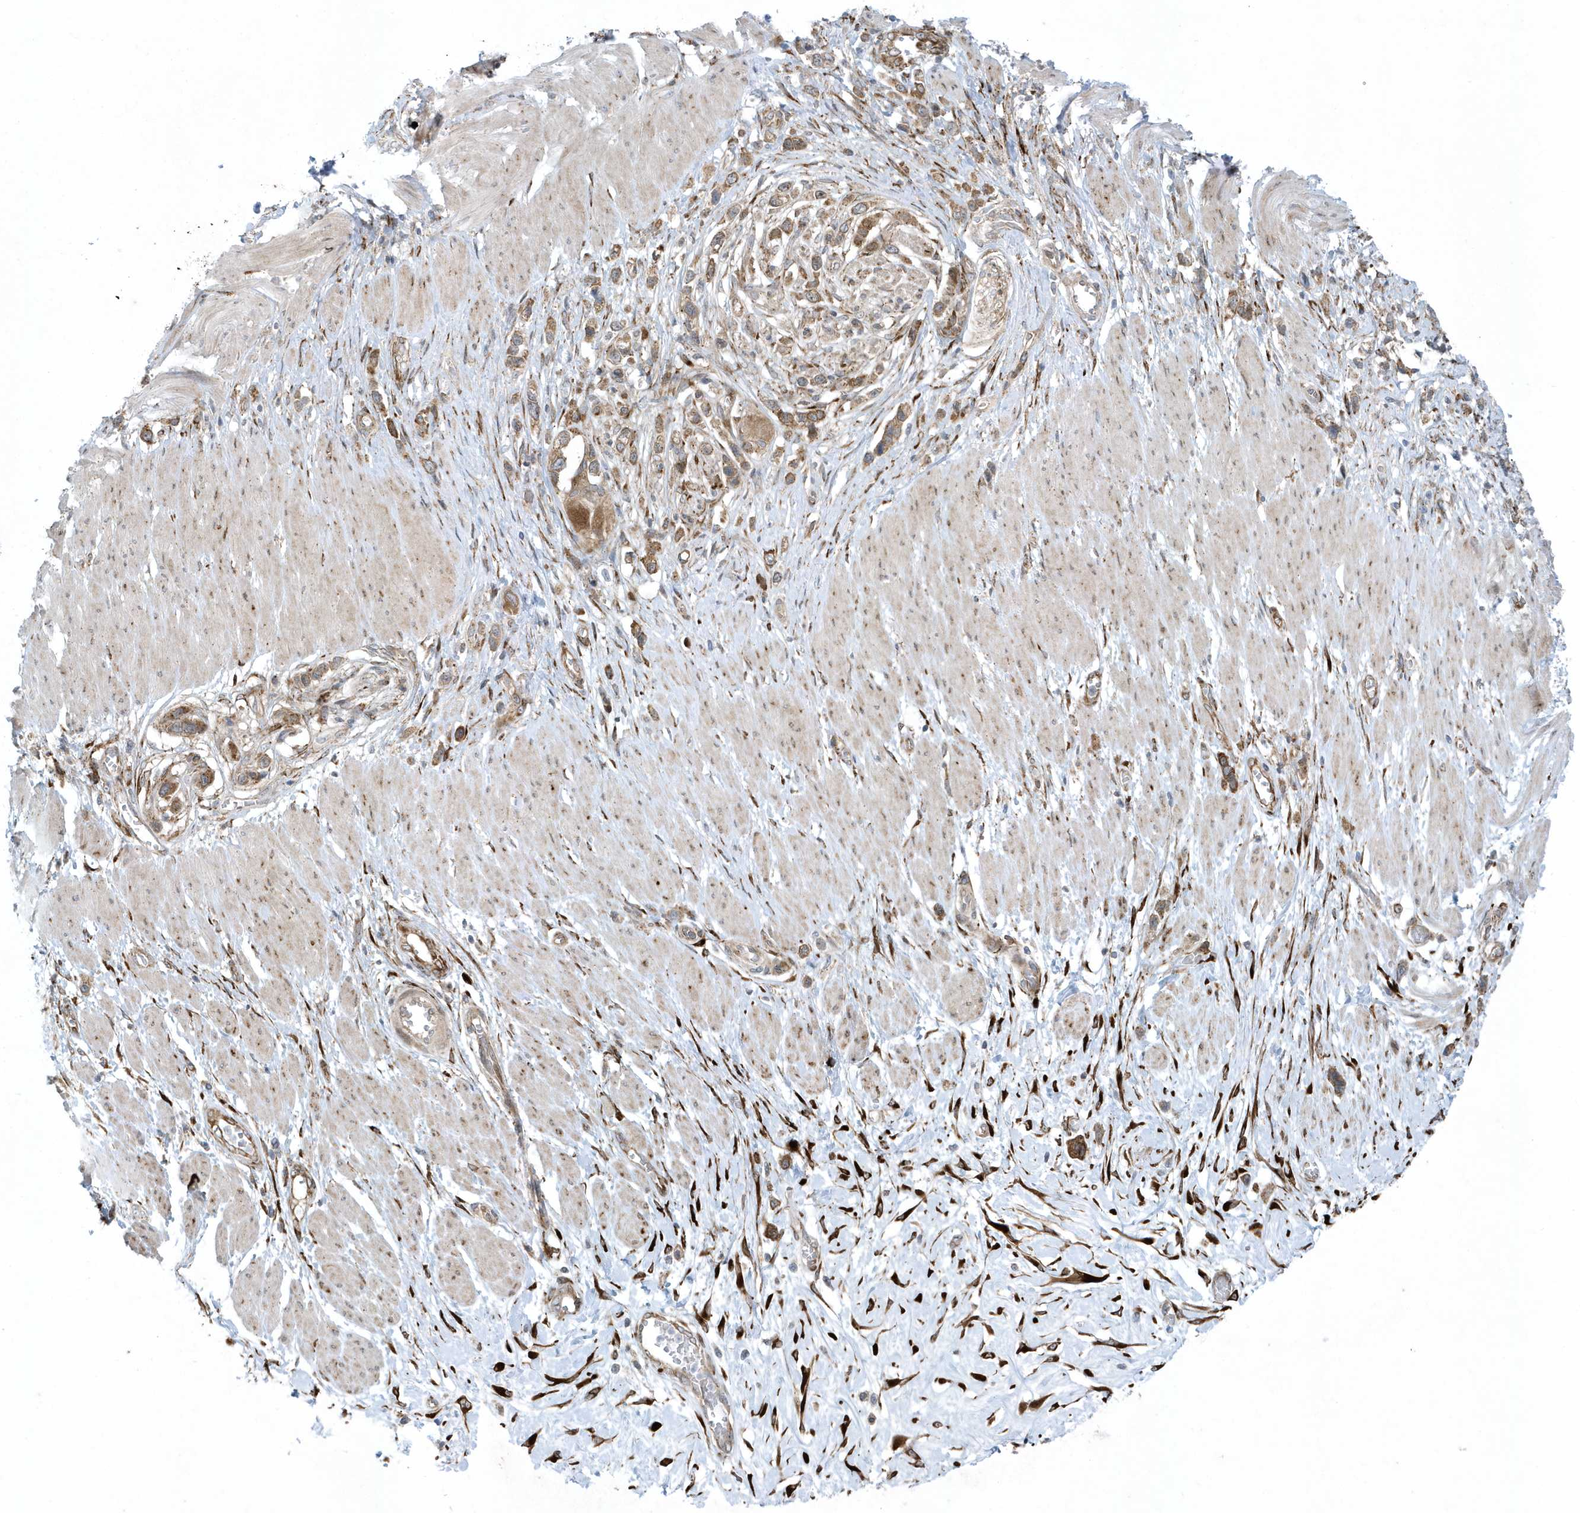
{"staining": {"intensity": "moderate", "quantity": ">75%", "location": "cytoplasmic/membranous"}, "tissue": "stomach cancer", "cell_type": "Tumor cells", "image_type": "cancer", "snomed": [{"axis": "morphology", "description": "Normal tissue, NOS"}, {"axis": "morphology", "description": "Adenocarcinoma, NOS"}, {"axis": "topography", "description": "Stomach, upper"}, {"axis": "topography", "description": "Stomach"}], "caption": "A medium amount of moderate cytoplasmic/membranous staining is seen in approximately >75% of tumor cells in stomach cancer (adenocarcinoma) tissue. (IHC, brightfield microscopy, high magnification).", "gene": "FAM98A", "patient": {"sex": "female", "age": 65}}